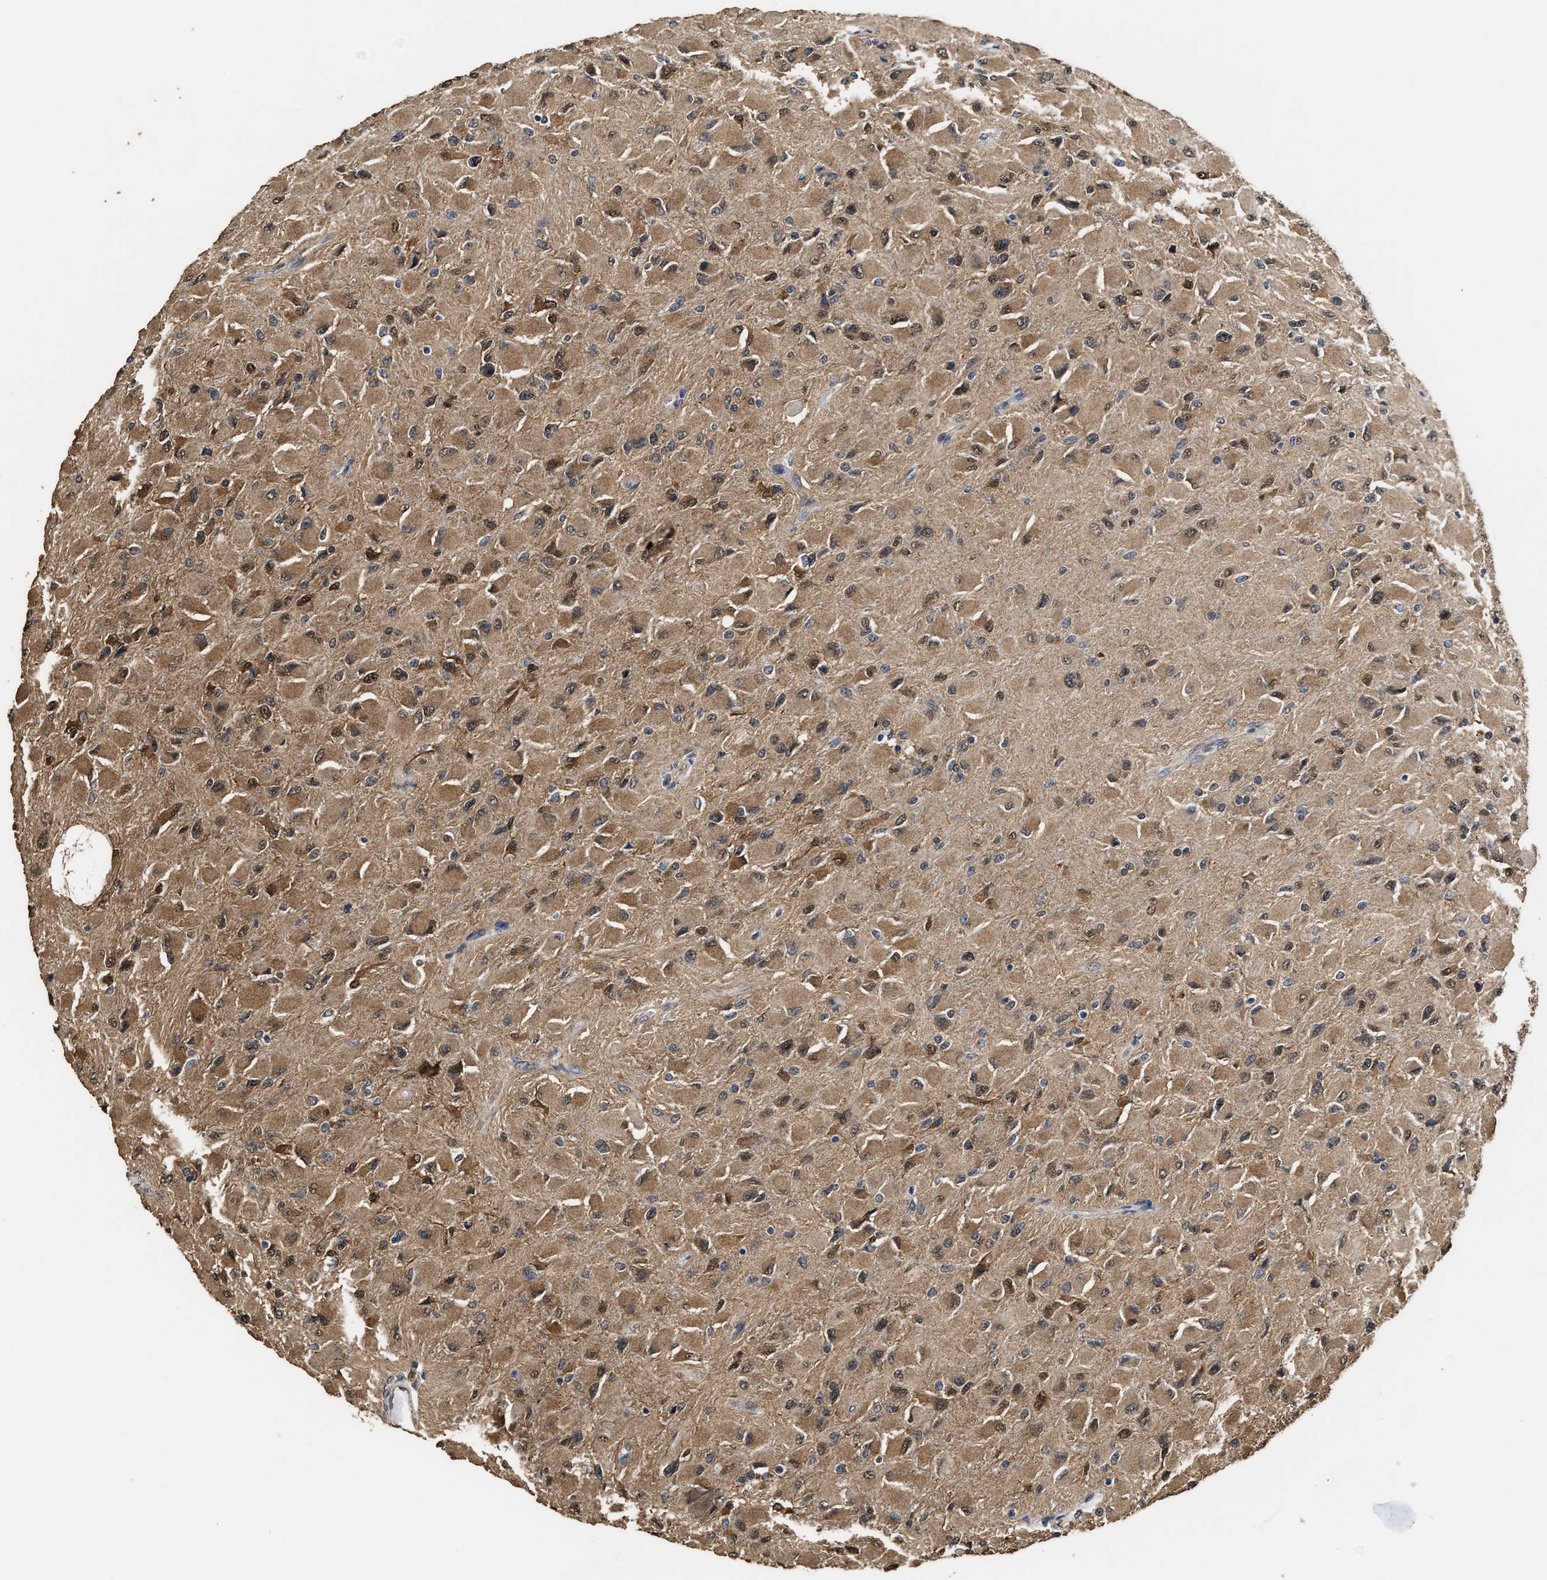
{"staining": {"intensity": "moderate", "quantity": ">75%", "location": "cytoplasmic/membranous,nuclear"}, "tissue": "glioma", "cell_type": "Tumor cells", "image_type": "cancer", "snomed": [{"axis": "morphology", "description": "Glioma, malignant, High grade"}, {"axis": "topography", "description": "Cerebral cortex"}], "caption": "Malignant high-grade glioma stained with IHC demonstrates moderate cytoplasmic/membranous and nuclear staining in about >75% of tumor cells.", "gene": "YWHAE", "patient": {"sex": "female", "age": 36}}